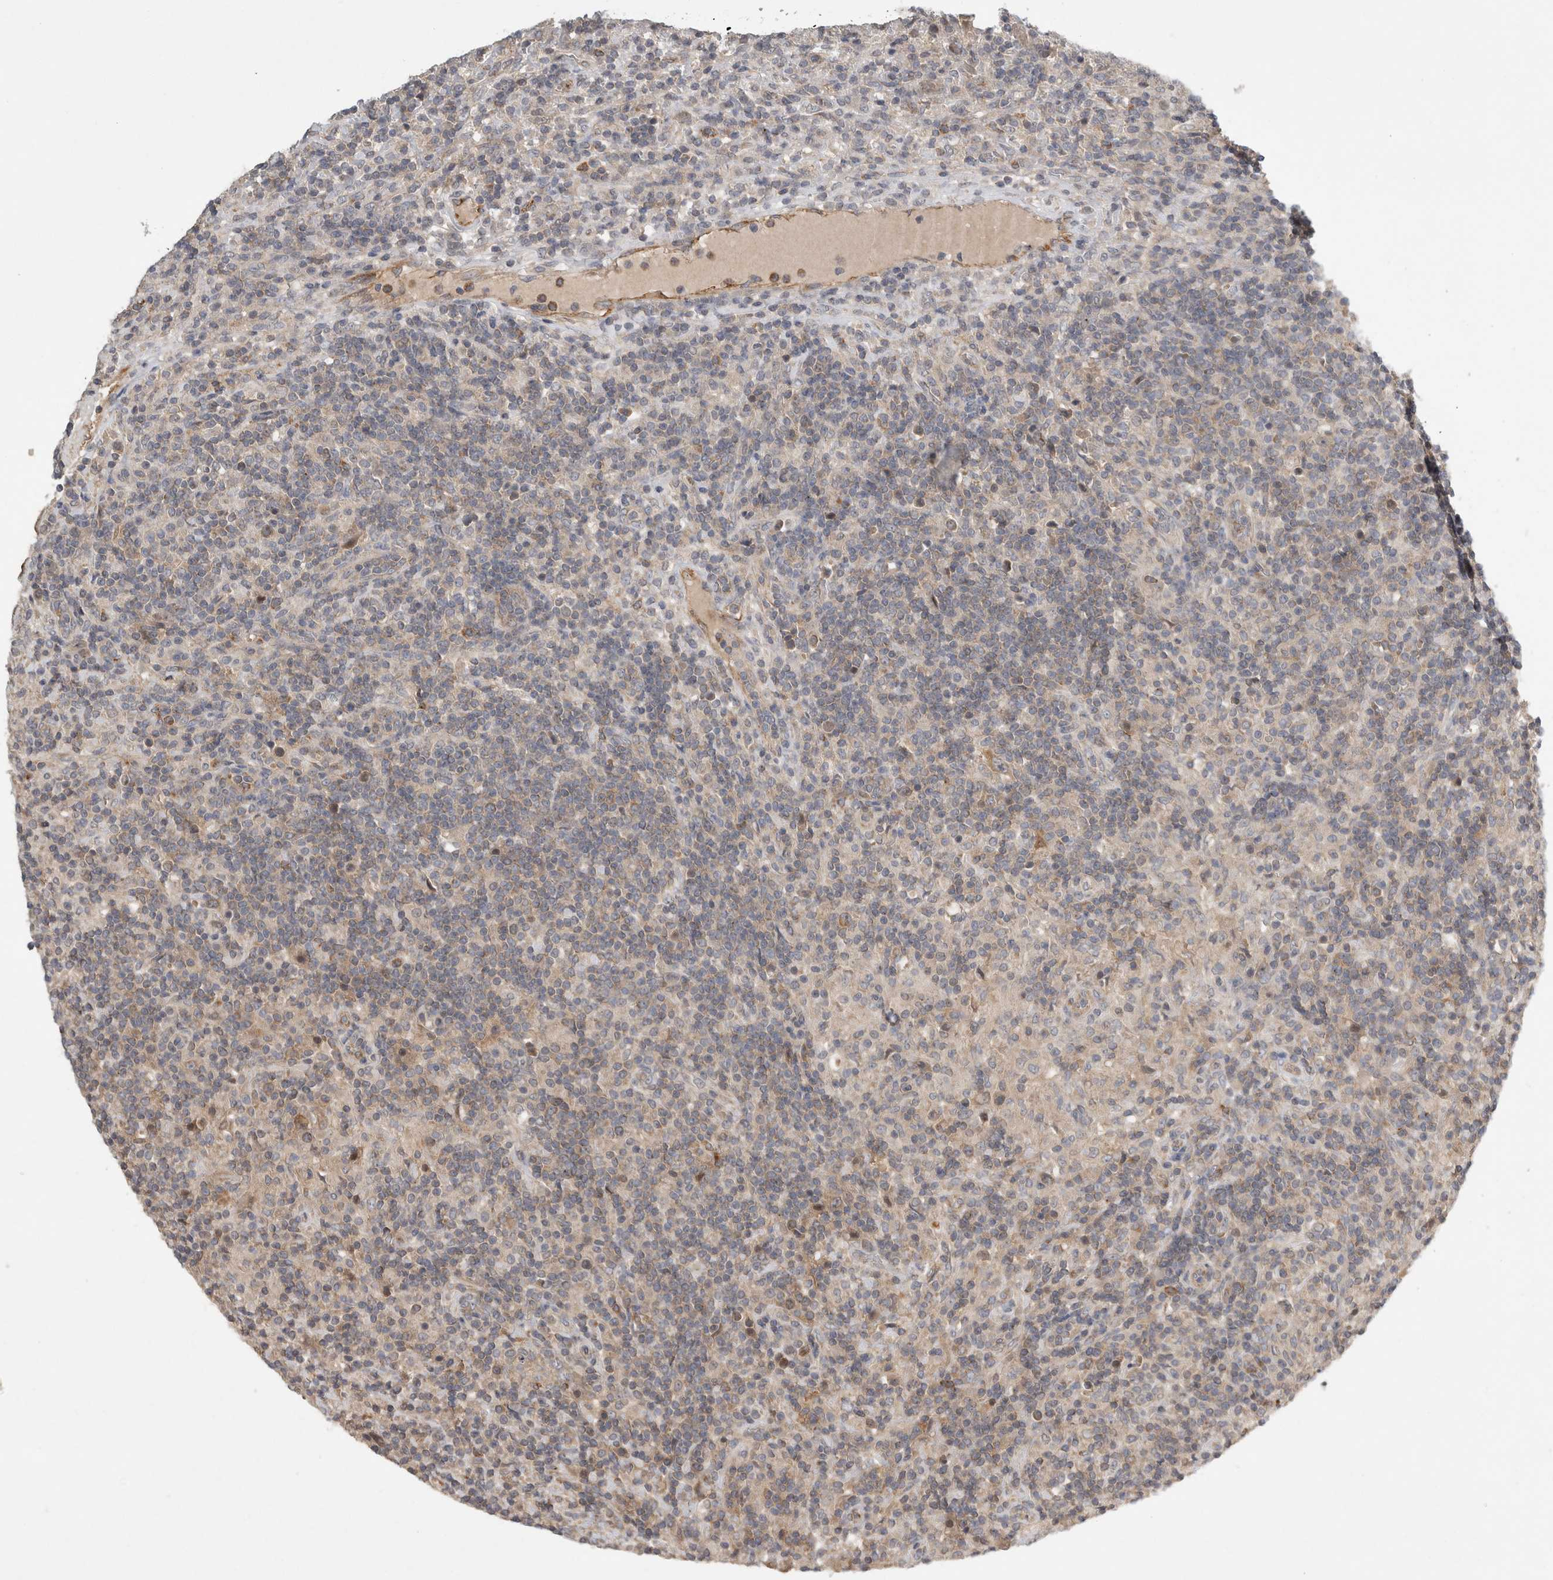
{"staining": {"intensity": "weak", "quantity": ">75%", "location": "cytoplasmic/membranous"}, "tissue": "lymphoma", "cell_type": "Tumor cells", "image_type": "cancer", "snomed": [{"axis": "morphology", "description": "Hodgkin's disease, NOS"}, {"axis": "topography", "description": "Lymph node"}], "caption": "A brown stain labels weak cytoplasmic/membranous positivity of a protein in human Hodgkin's disease tumor cells.", "gene": "TRMT61B", "patient": {"sex": "male", "age": 70}}